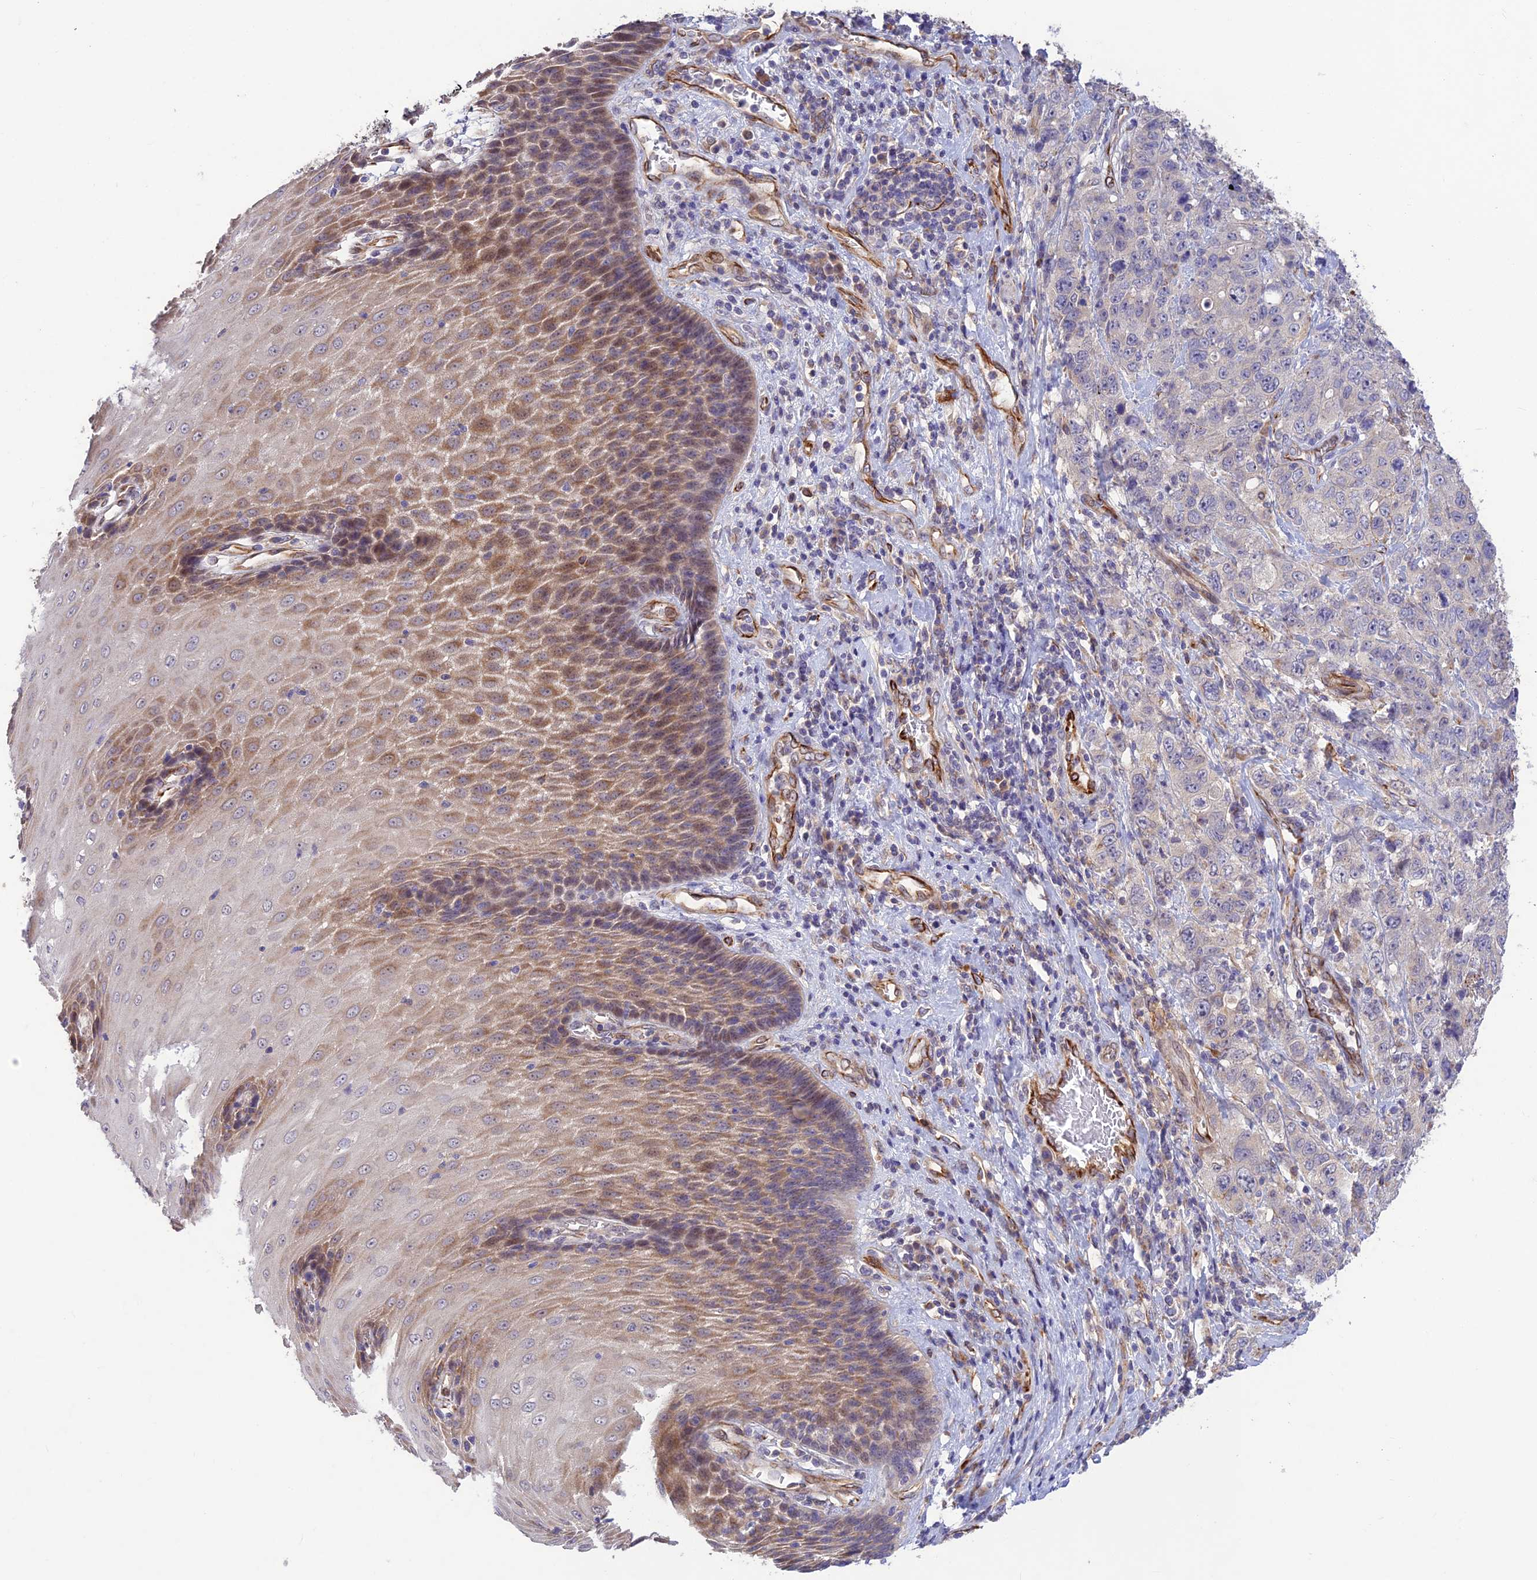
{"staining": {"intensity": "negative", "quantity": "none", "location": "none"}, "tissue": "stomach cancer", "cell_type": "Tumor cells", "image_type": "cancer", "snomed": [{"axis": "morphology", "description": "Adenocarcinoma, NOS"}, {"axis": "topography", "description": "Stomach"}], "caption": "Stomach cancer stained for a protein using immunohistochemistry exhibits no staining tumor cells.", "gene": "ST8SIA5", "patient": {"sex": "male", "age": 48}}